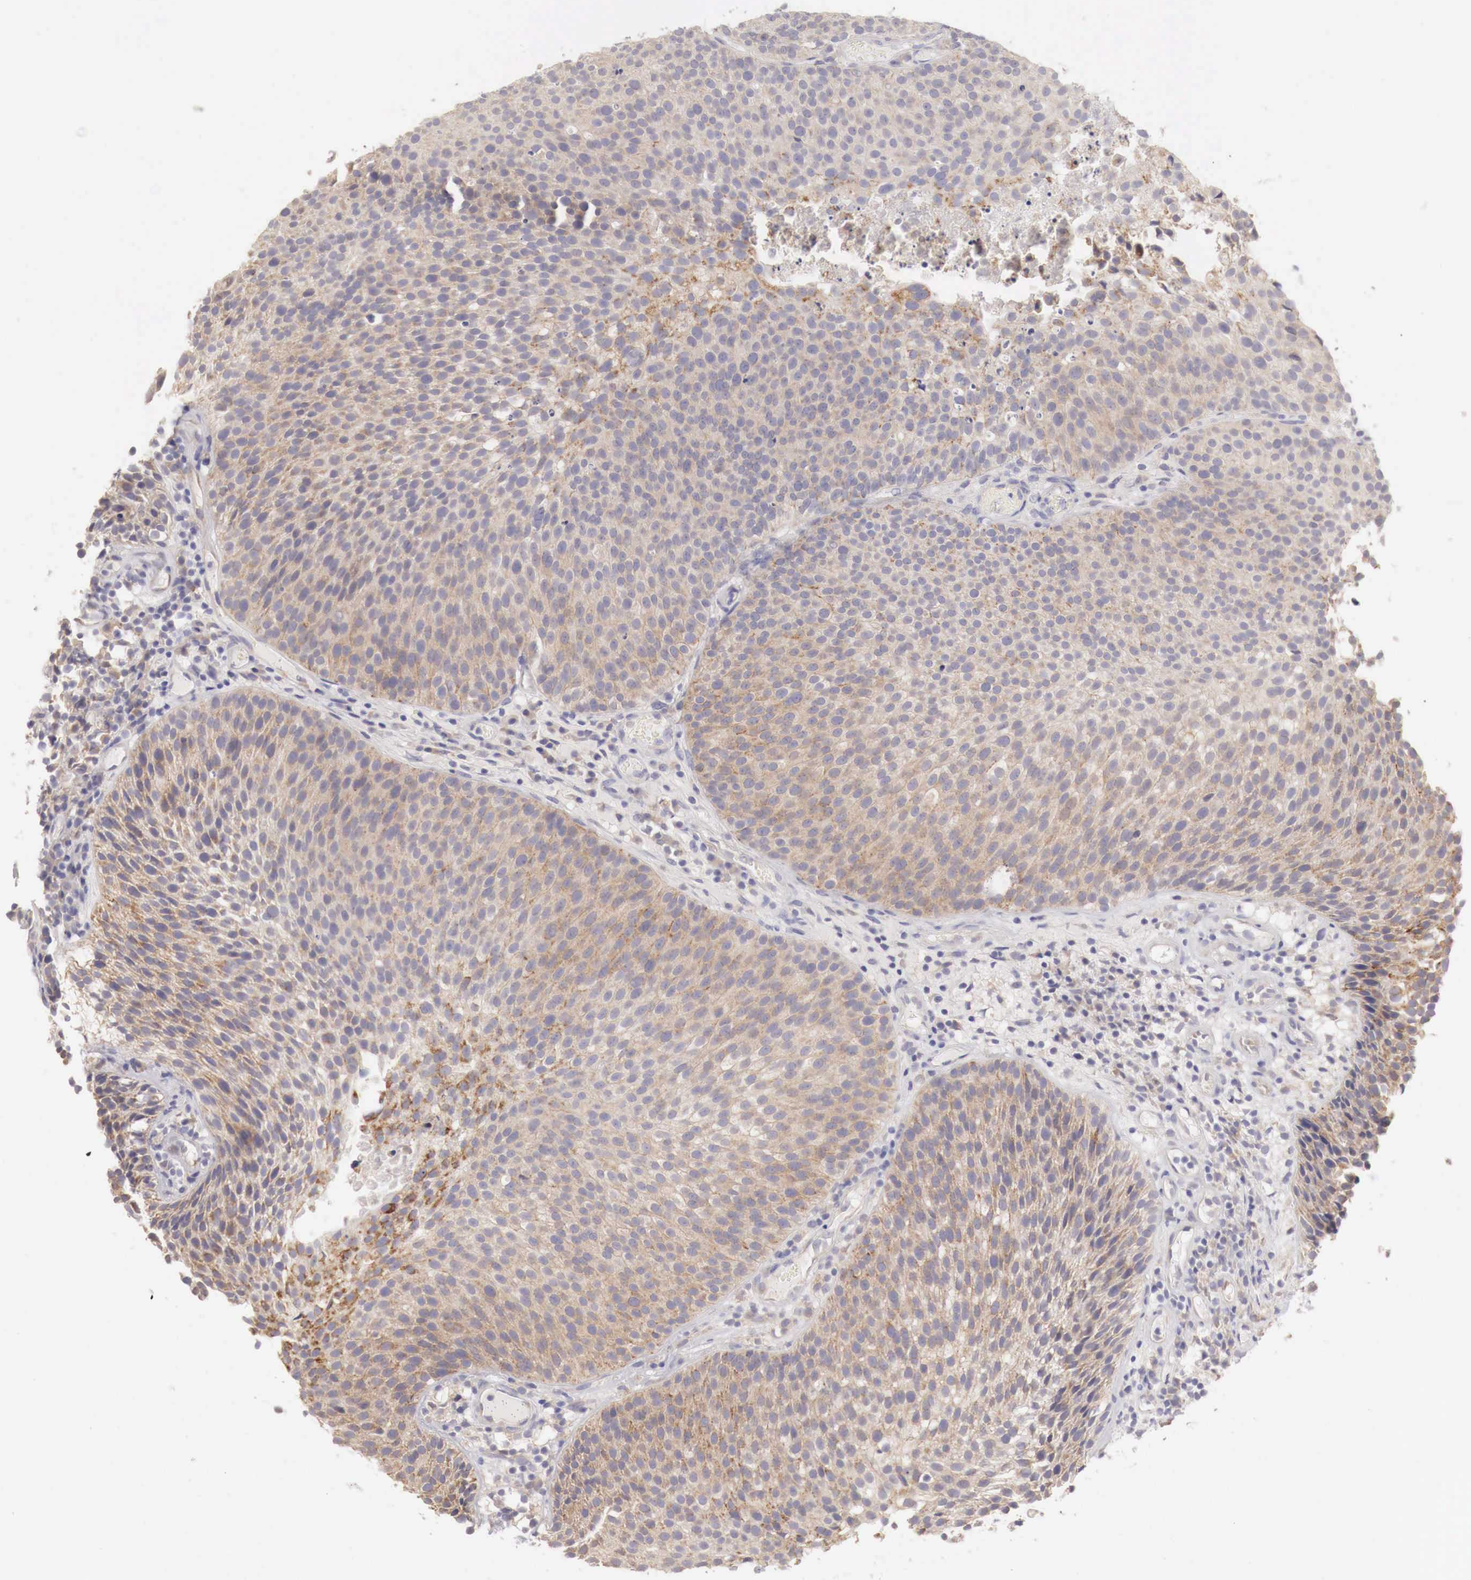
{"staining": {"intensity": "moderate", "quantity": ">75%", "location": "cytoplasmic/membranous"}, "tissue": "urothelial cancer", "cell_type": "Tumor cells", "image_type": "cancer", "snomed": [{"axis": "morphology", "description": "Urothelial carcinoma, Low grade"}, {"axis": "topography", "description": "Urinary bladder"}], "caption": "The histopathology image exhibits immunohistochemical staining of low-grade urothelial carcinoma. There is moderate cytoplasmic/membranous staining is present in approximately >75% of tumor cells.", "gene": "NSDHL", "patient": {"sex": "male", "age": 85}}